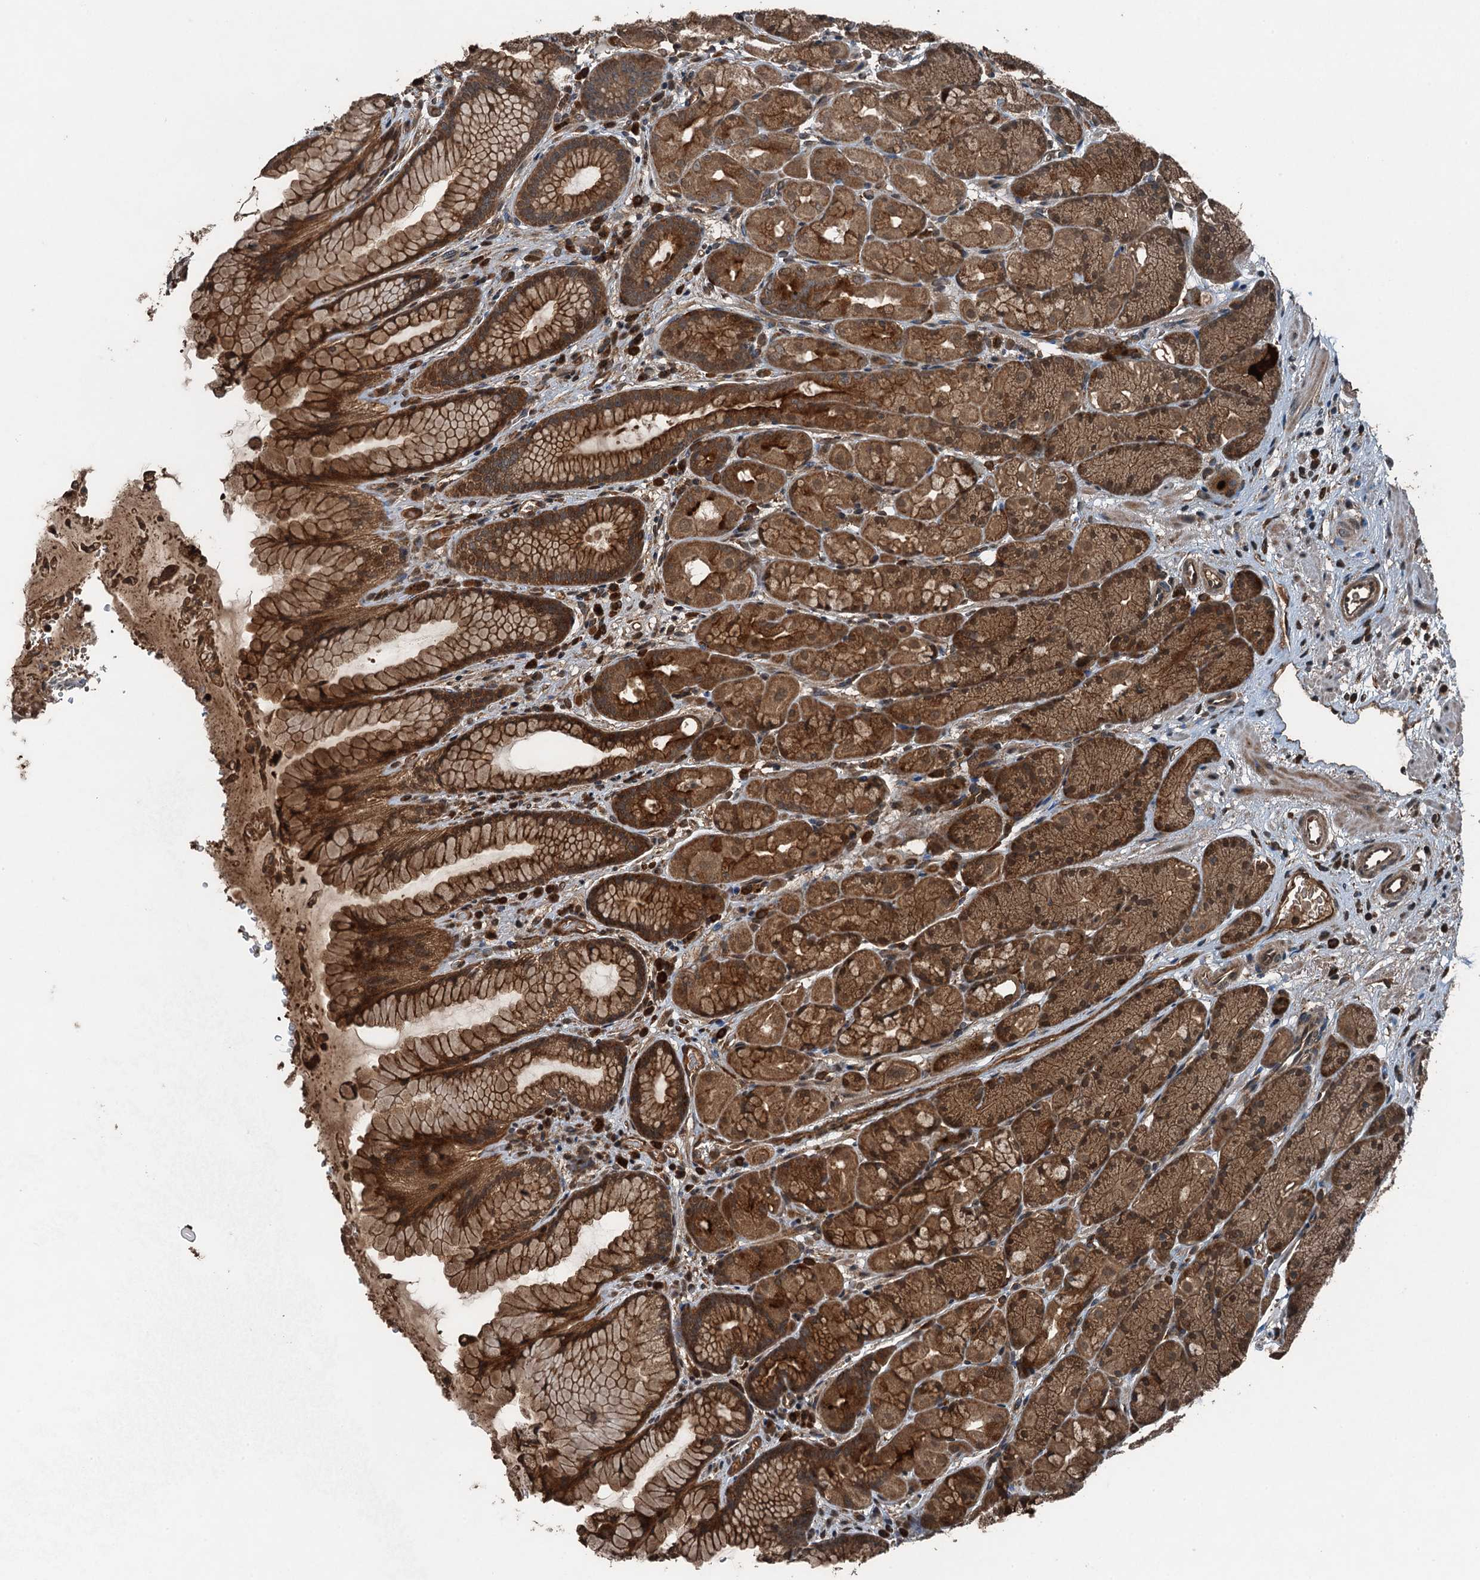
{"staining": {"intensity": "moderate", "quantity": ">75%", "location": "cytoplasmic/membranous,nuclear"}, "tissue": "stomach", "cell_type": "Glandular cells", "image_type": "normal", "snomed": [{"axis": "morphology", "description": "Normal tissue, NOS"}, {"axis": "topography", "description": "Stomach"}], "caption": "Glandular cells display medium levels of moderate cytoplasmic/membranous,nuclear positivity in about >75% of cells in unremarkable human stomach.", "gene": "TCTN1", "patient": {"sex": "male", "age": 63}}